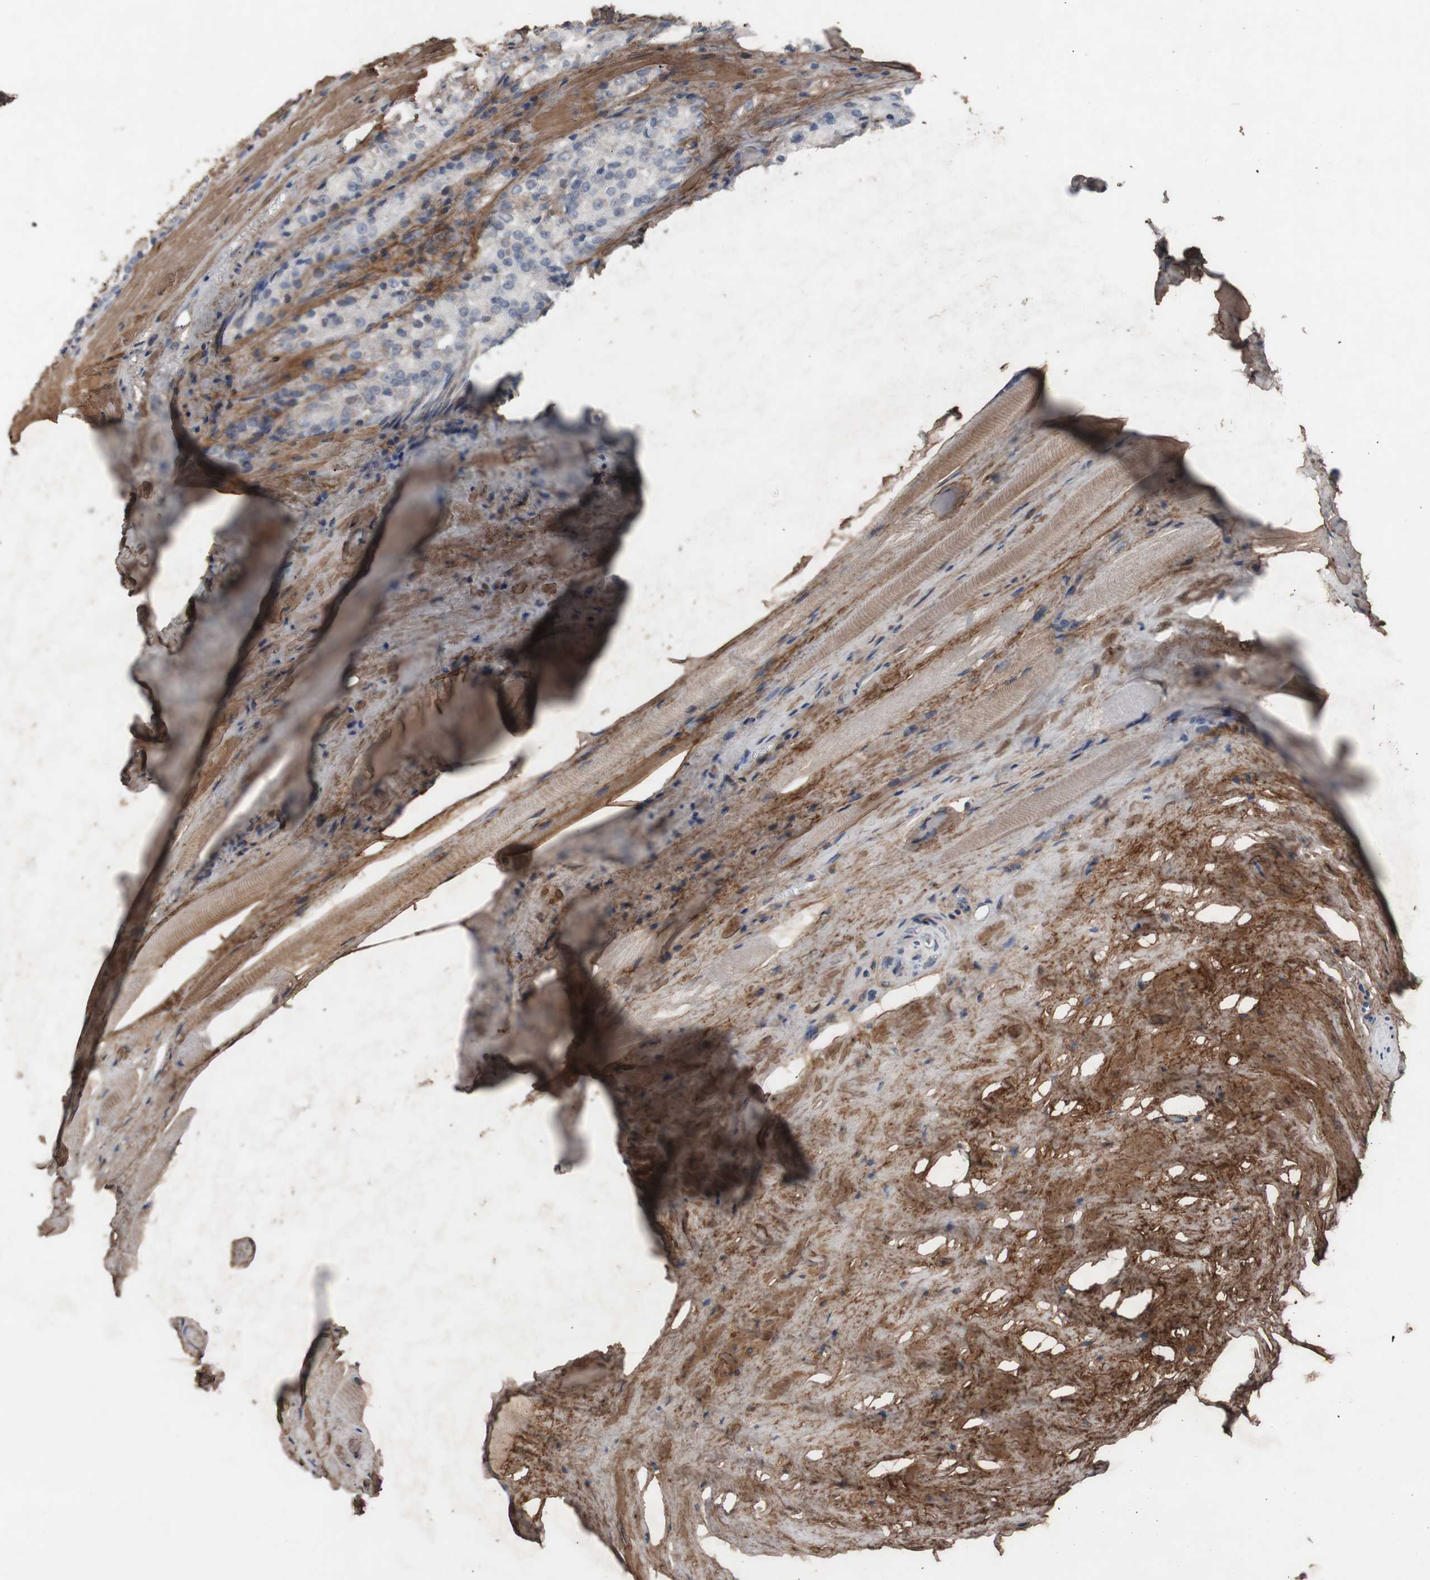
{"staining": {"intensity": "negative", "quantity": "none", "location": "none"}, "tissue": "prostate cancer", "cell_type": "Tumor cells", "image_type": "cancer", "snomed": [{"axis": "morphology", "description": "Adenocarcinoma, Low grade"}, {"axis": "topography", "description": "Prostate"}], "caption": "High magnification brightfield microscopy of prostate cancer (low-grade adenocarcinoma) stained with DAB (3,3'-diaminobenzidine) (brown) and counterstained with hematoxylin (blue): tumor cells show no significant expression.", "gene": "COL6A2", "patient": {"sex": "male", "age": 64}}